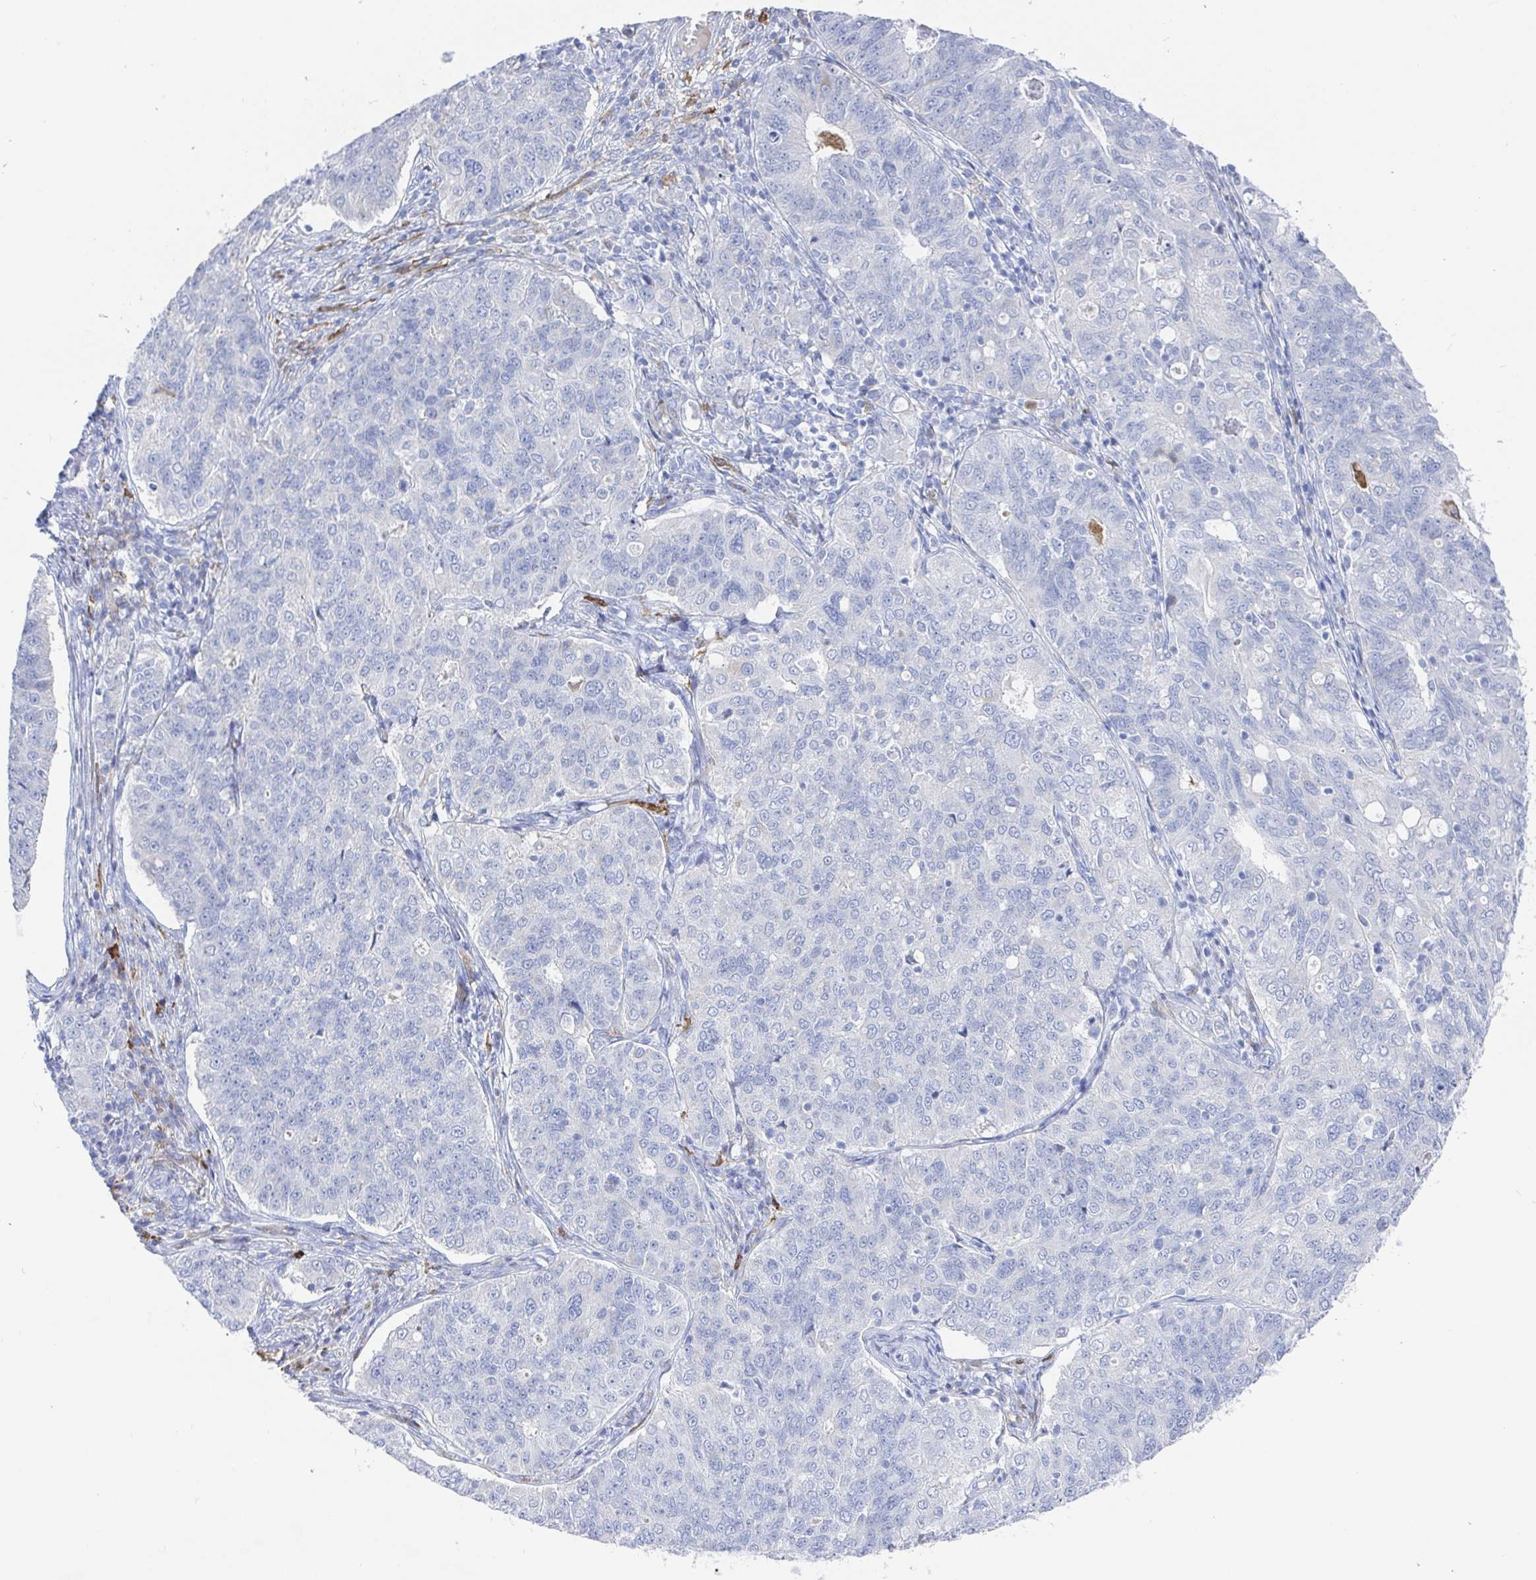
{"staining": {"intensity": "negative", "quantity": "none", "location": "none"}, "tissue": "endometrial cancer", "cell_type": "Tumor cells", "image_type": "cancer", "snomed": [{"axis": "morphology", "description": "Adenocarcinoma, NOS"}, {"axis": "topography", "description": "Endometrium"}], "caption": "The micrograph demonstrates no staining of tumor cells in endometrial adenocarcinoma. Nuclei are stained in blue.", "gene": "OR2A4", "patient": {"sex": "female", "age": 43}}